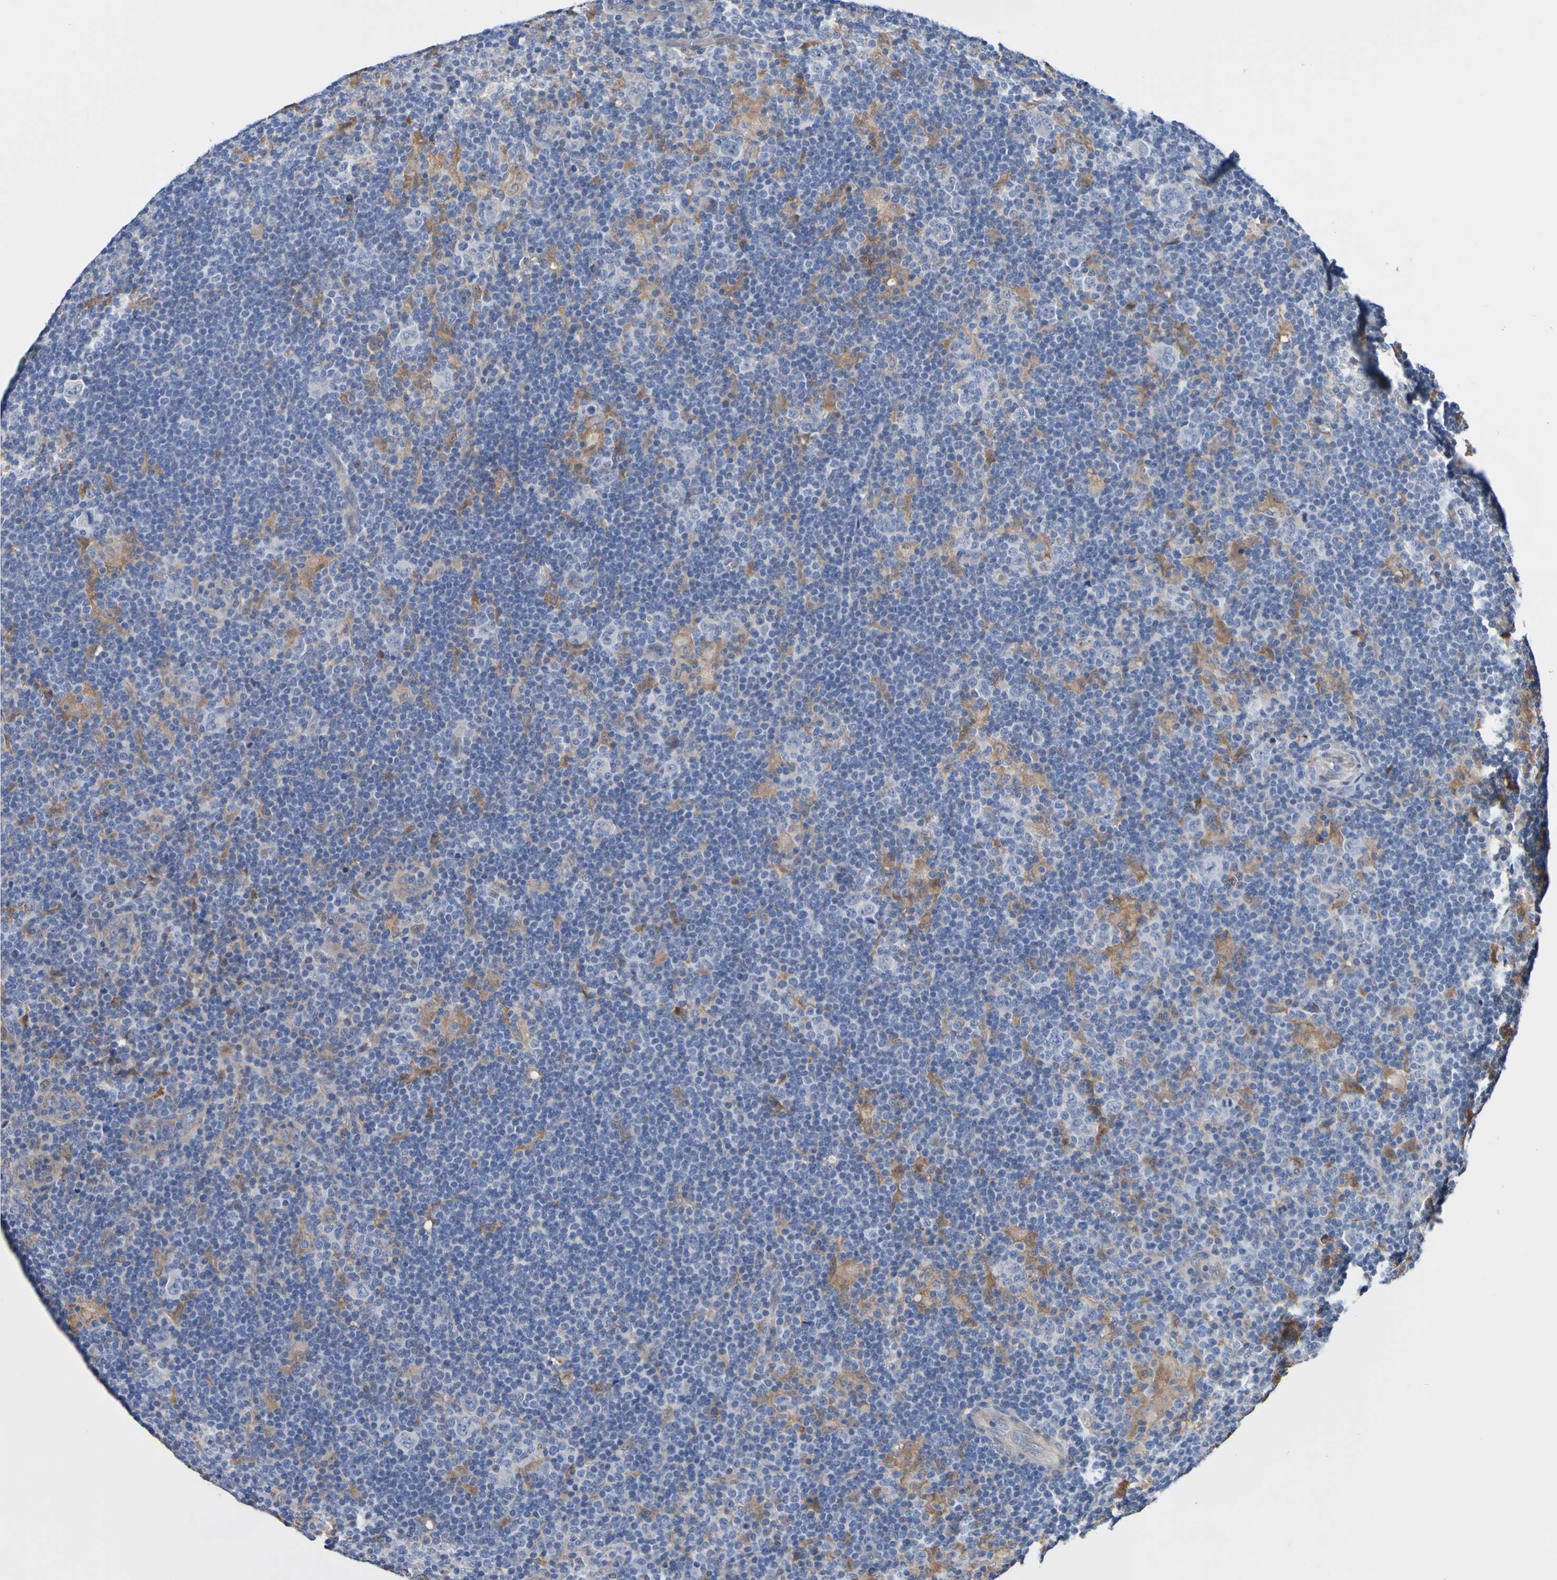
{"staining": {"intensity": "negative", "quantity": "none", "location": "none"}, "tissue": "lymphoma", "cell_type": "Tumor cells", "image_type": "cancer", "snomed": [{"axis": "morphology", "description": "Hodgkin's disease, NOS"}, {"axis": "topography", "description": "Lymph node"}], "caption": "This is an immunohistochemistry image of human Hodgkin's disease. There is no positivity in tumor cells.", "gene": "METAP2", "patient": {"sex": "female", "age": 57}}